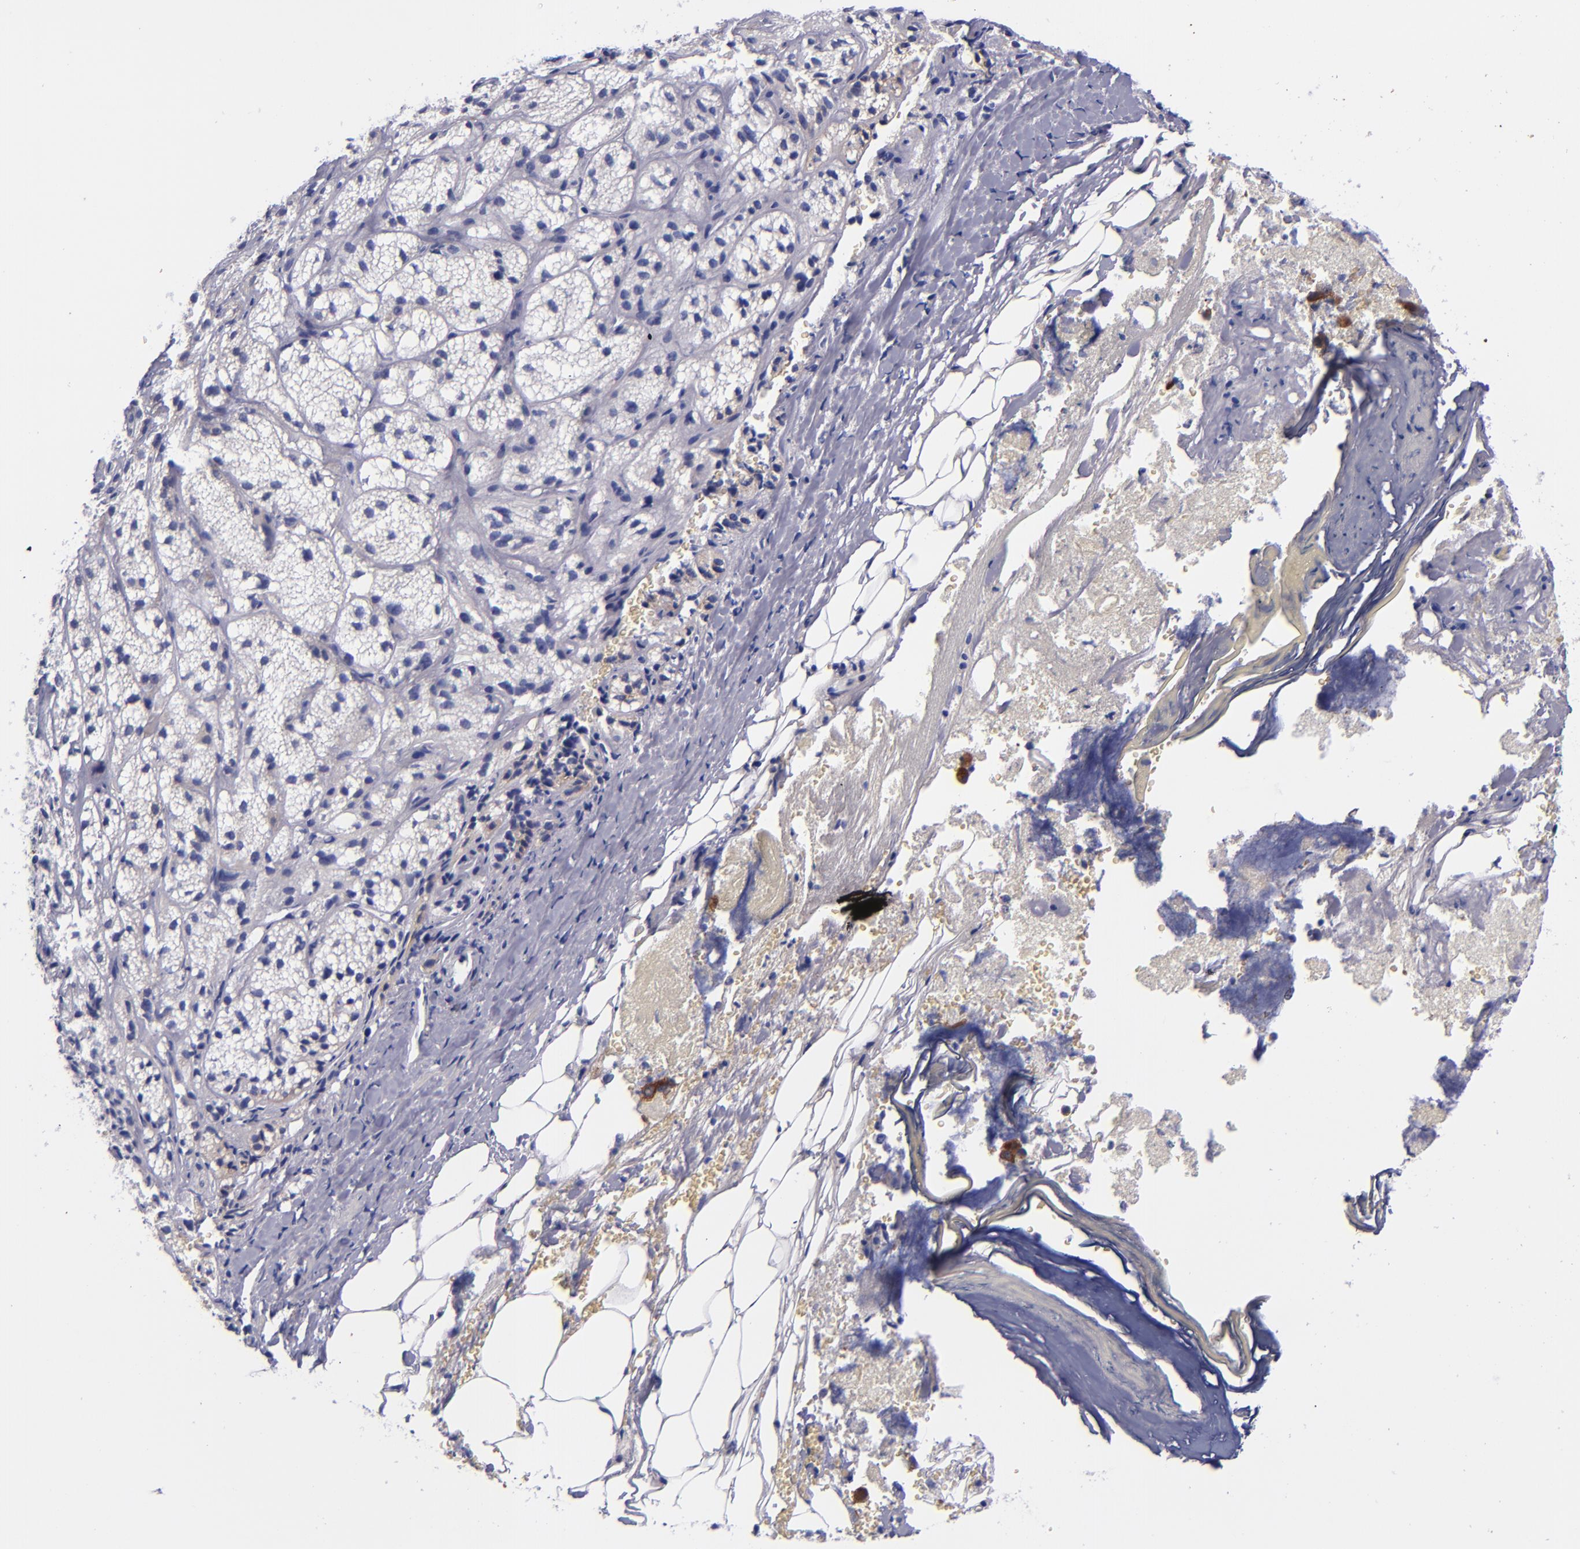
{"staining": {"intensity": "negative", "quantity": "none", "location": "none"}, "tissue": "adrenal gland", "cell_type": "Glandular cells", "image_type": "normal", "snomed": [{"axis": "morphology", "description": "Normal tissue, NOS"}, {"axis": "topography", "description": "Adrenal gland"}], "caption": "Protein analysis of unremarkable adrenal gland shows no significant expression in glandular cells. Nuclei are stained in blue.", "gene": "SV2A", "patient": {"sex": "female", "age": 71}}